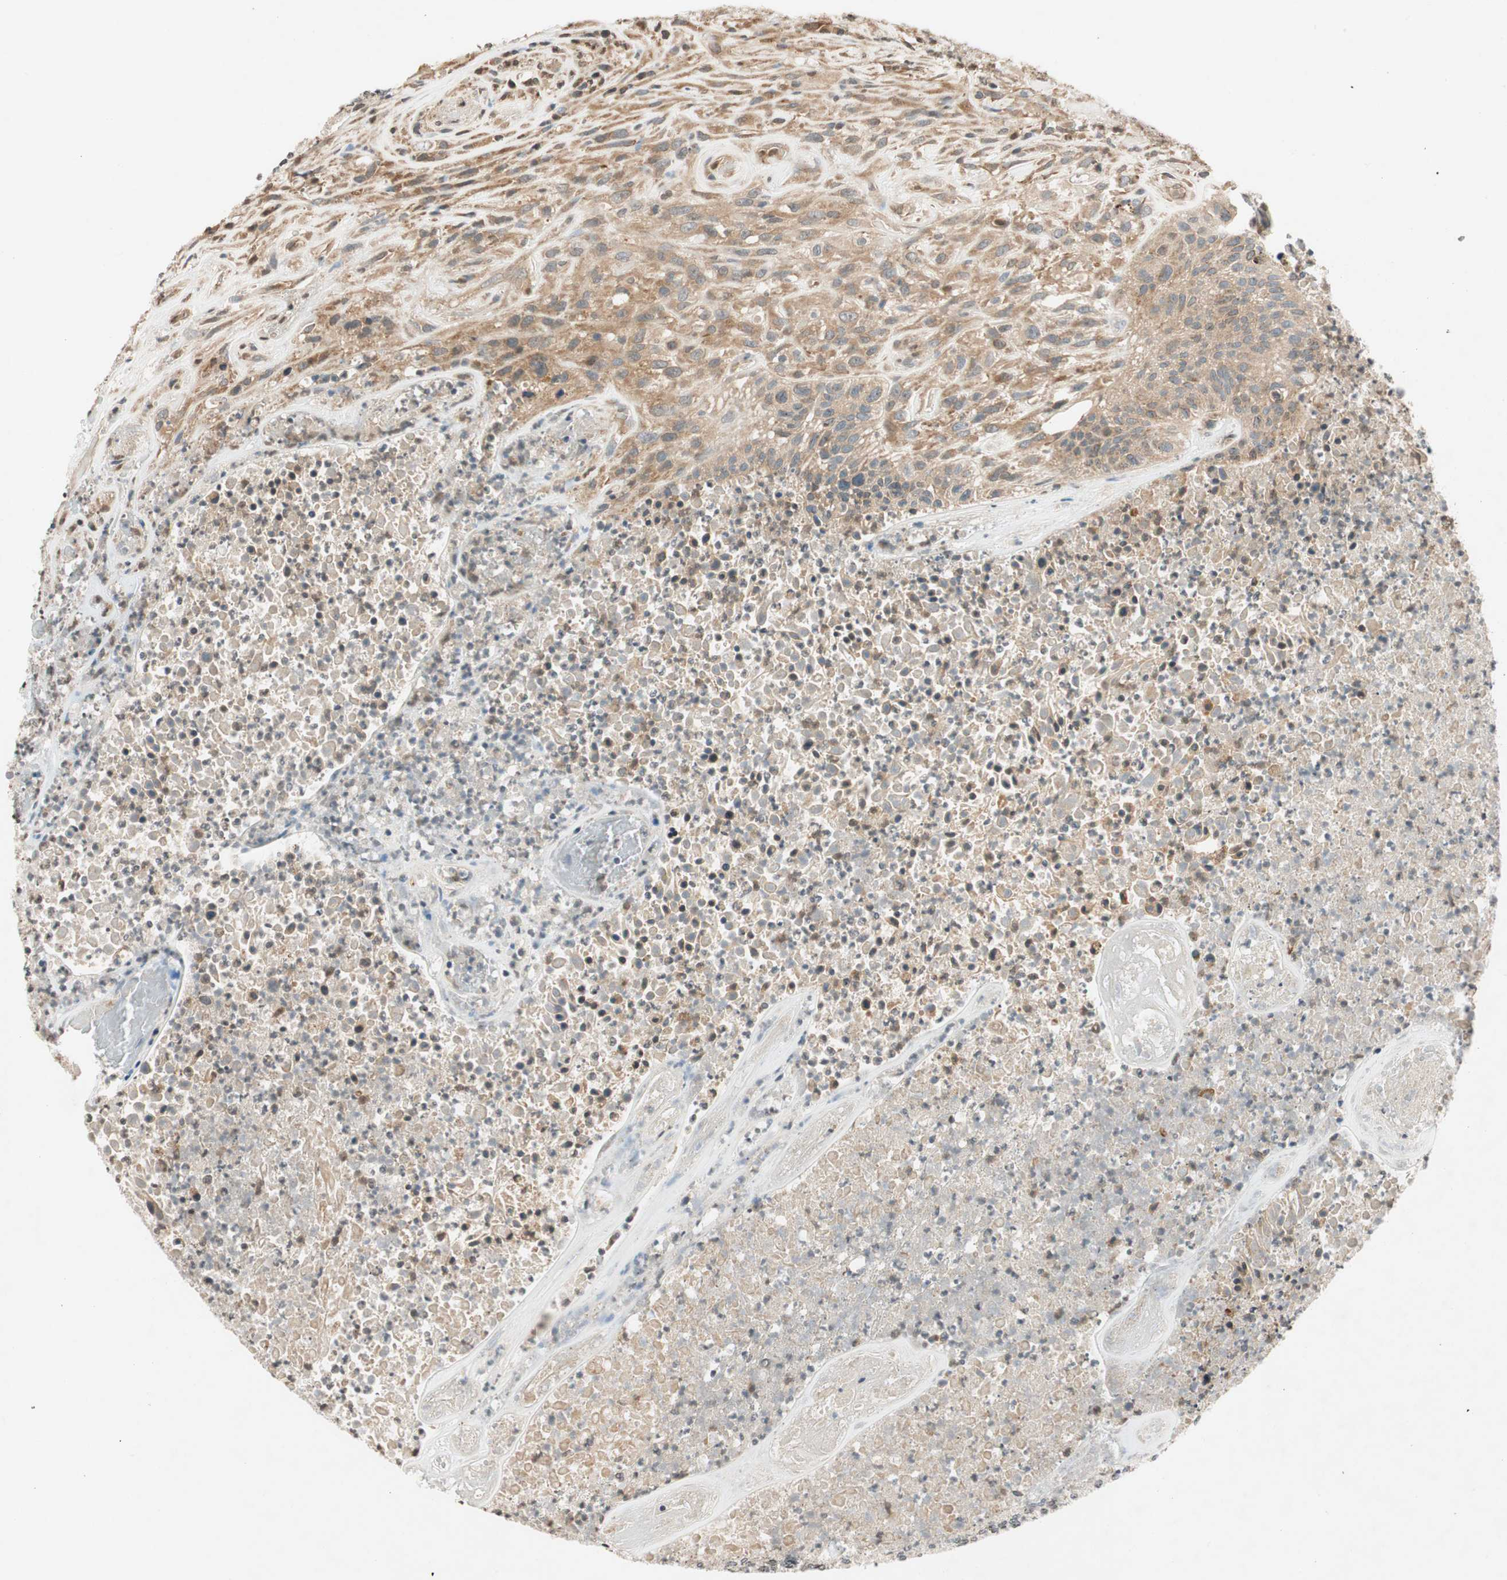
{"staining": {"intensity": "moderate", "quantity": ">75%", "location": "cytoplasmic/membranous"}, "tissue": "urothelial cancer", "cell_type": "Tumor cells", "image_type": "cancer", "snomed": [{"axis": "morphology", "description": "Urothelial carcinoma, High grade"}, {"axis": "topography", "description": "Urinary bladder"}], "caption": "This is an image of immunohistochemistry (IHC) staining of urothelial cancer, which shows moderate positivity in the cytoplasmic/membranous of tumor cells.", "gene": "GCLM", "patient": {"sex": "male", "age": 66}}